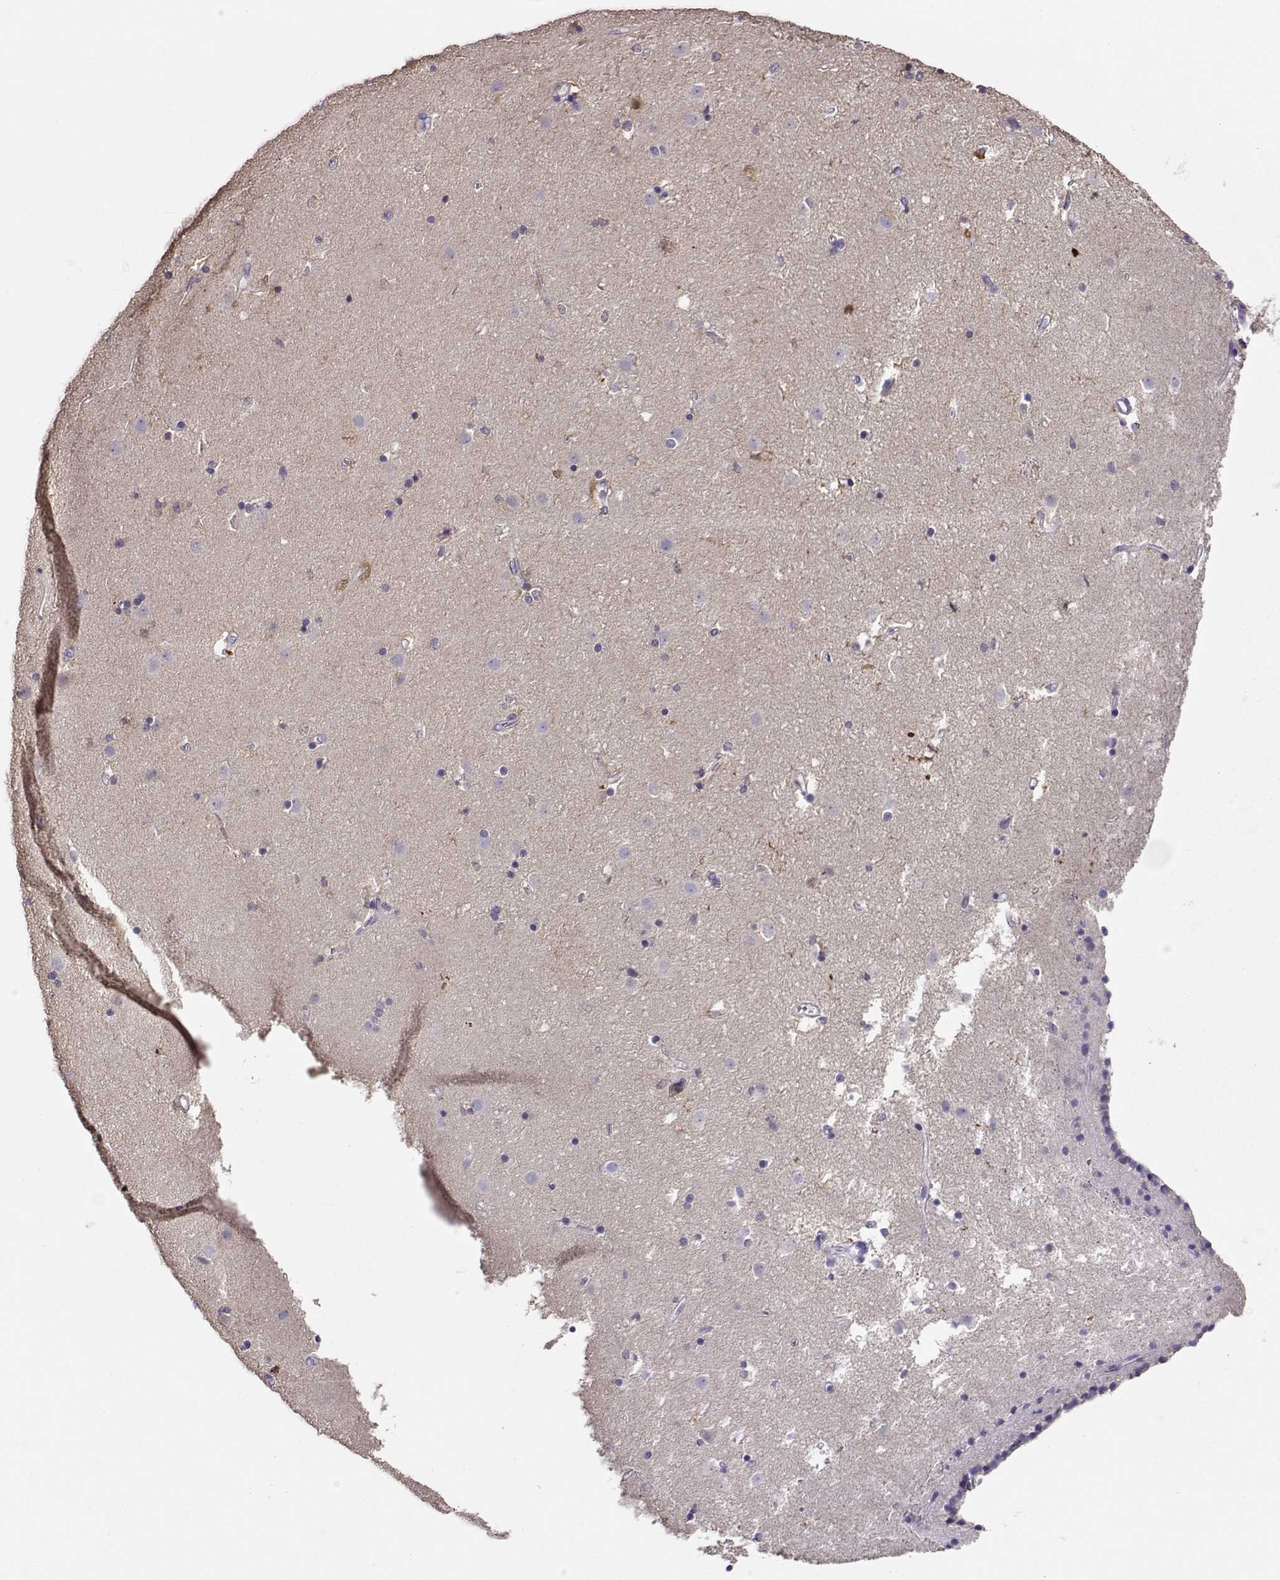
{"staining": {"intensity": "moderate", "quantity": "<25%", "location": "cytoplasmic/membranous"}, "tissue": "caudate", "cell_type": "Glial cells", "image_type": "normal", "snomed": [{"axis": "morphology", "description": "Normal tissue, NOS"}, {"axis": "topography", "description": "Lateral ventricle wall"}], "caption": "Benign caudate demonstrates moderate cytoplasmic/membranous staining in approximately <25% of glial cells The staining is performed using DAB (3,3'-diaminobenzidine) brown chromogen to label protein expression. The nuclei are counter-stained blue using hematoxylin..", "gene": "LINGO1", "patient": {"sex": "female", "age": 71}}